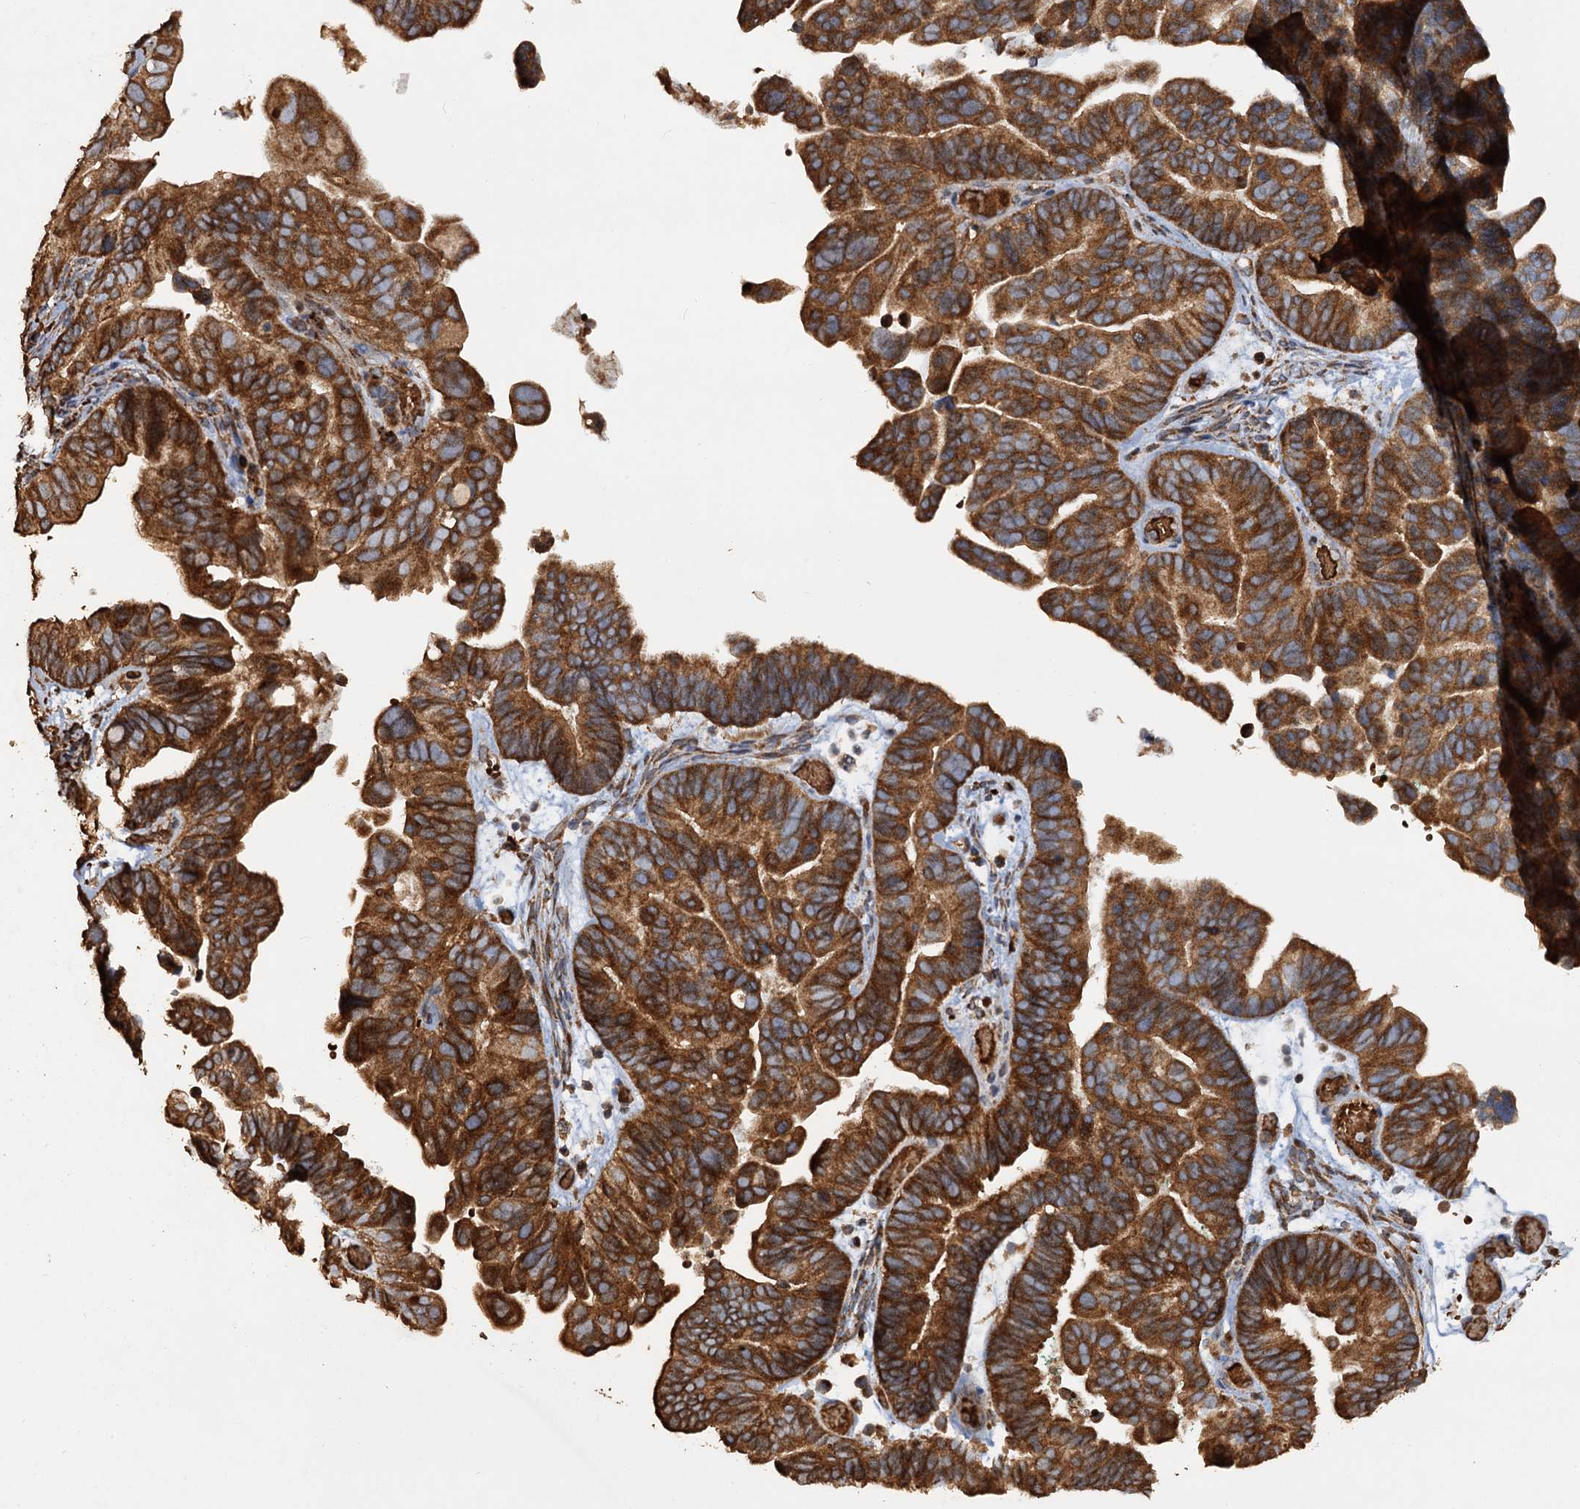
{"staining": {"intensity": "moderate", "quantity": ">75%", "location": "cytoplasmic/membranous"}, "tissue": "ovarian cancer", "cell_type": "Tumor cells", "image_type": "cancer", "snomed": [{"axis": "morphology", "description": "Cystadenocarcinoma, serous, NOS"}, {"axis": "topography", "description": "Ovary"}], "caption": "DAB immunohistochemical staining of ovarian cancer (serous cystadenocarcinoma) shows moderate cytoplasmic/membranous protein staining in approximately >75% of tumor cells.", "gene": "NOTCH2NLA", "patient": {"sex": "female", "age": 56}}